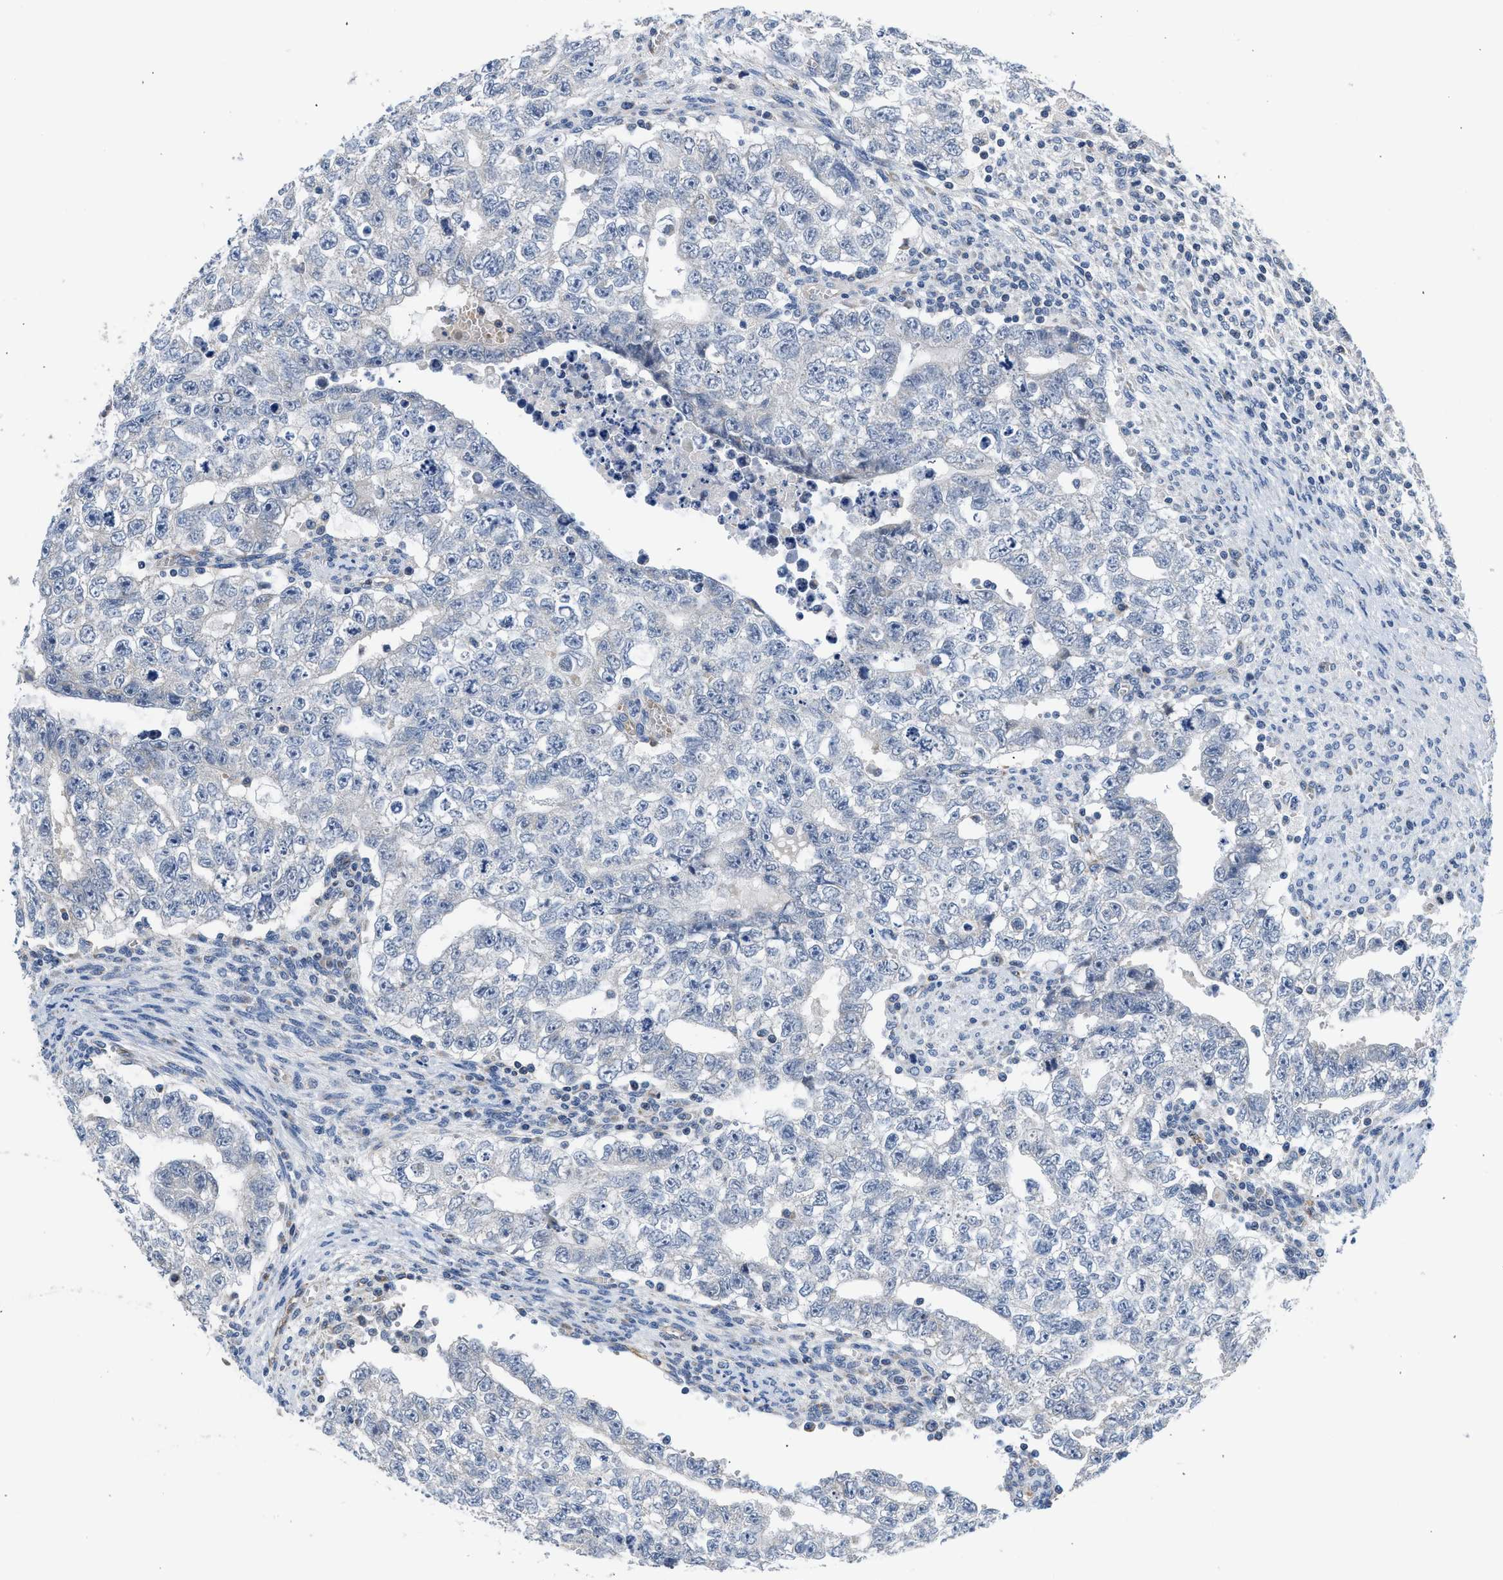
{"staining": {"intensity": "negative", "quantity": "none", "location": "none"}, "tissue": "testis cancer", "cell_type": "Tumor cells", "image_type": "cancer", "snomed": [{"axis": "morphology", "description": "Carcinoma, Embryonal, NOS"}, {"axis": "topography", "description": "Testis"}], "caption": "Tumor cells are negative for protein expression in human testis embryonal carcinoma.", "gene": "PIM1", "patient": {"sex": "male", "age": 28}}